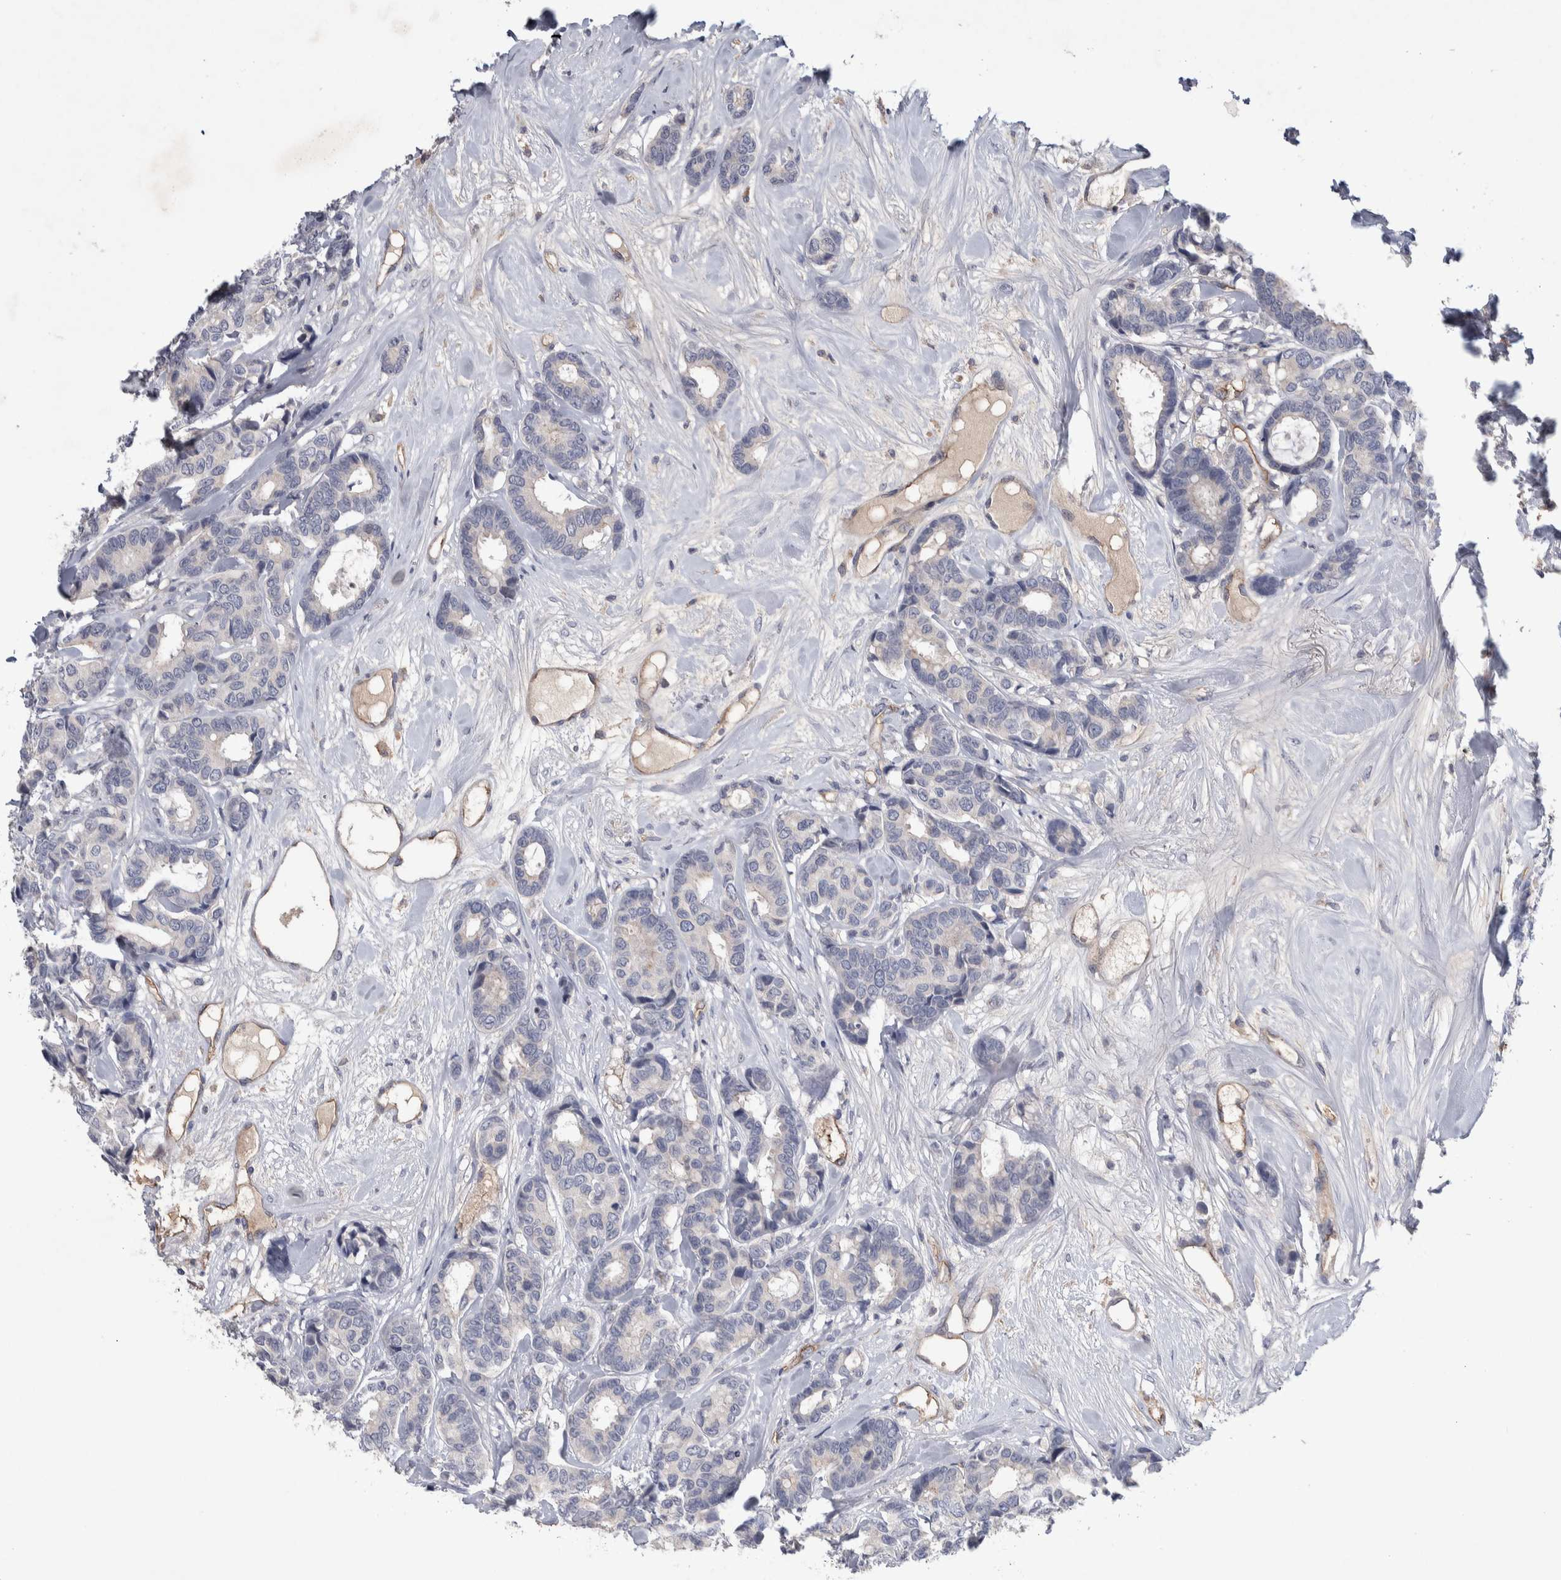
{"staining": {"intensity": "negative", "quantity": "none", "location": "none"}, "tissue": "breast cancer", "cell_type": "Tumor cells", "image_type": "cancer", "snomed": [{"axis": "morphology", "description": "Duct carcinoma"}, {"axis": "topography", "description": "Breast"}], "caption": "High magnification brightfield microscopy of breast cancer (invasive ductal carcinoma) stained with DAB (brown) and counterstained with hematoxylin (blue): tumor cells show no significant positivity. (Brightfield microscopy of DAB (3,3'-diaminobenzidine) IHC at high magnification).", "gene": "CEP131", "patient": {"sex": "female", "age": 87}}